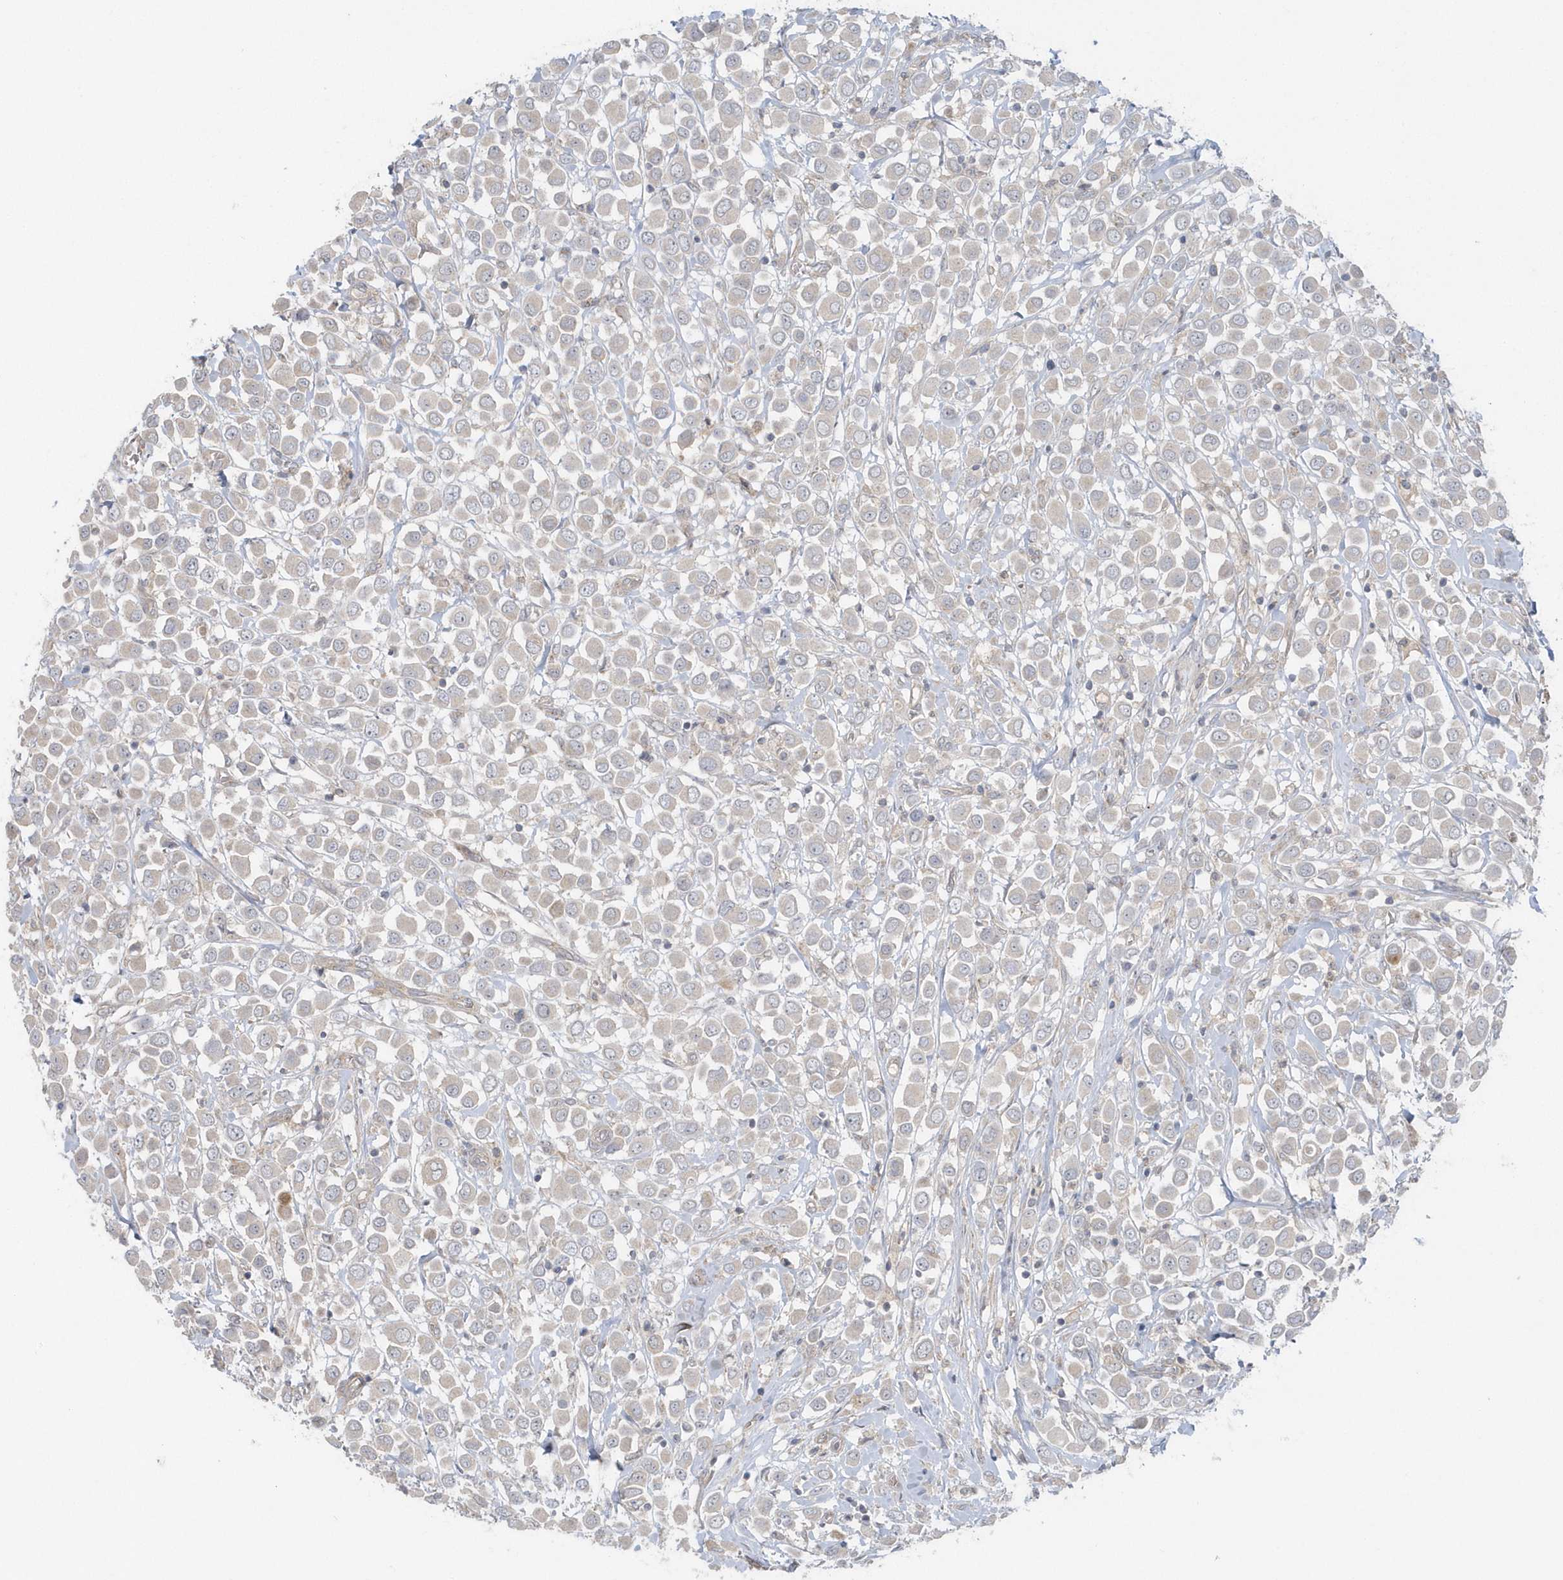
{"staining": {"intensity": "negative", "quantity": "none", "location": "none"}, "tissue": "breast cancer", "cell_type": "Tumor cells", "image_type": "cancer", "snomed": [{"axis": "morphology", "description": "Duct carcinoma"}, {"axis": "topography", "description": "Breast"}], "caption": "High power microscopy photomicrograph of an IHC histopathology image of breast invasive ductal carcinoma, revealing no significant staining in tumor cells.", "gene": "ACTR1A", "patient": {"sex": "female", "age": 61}}